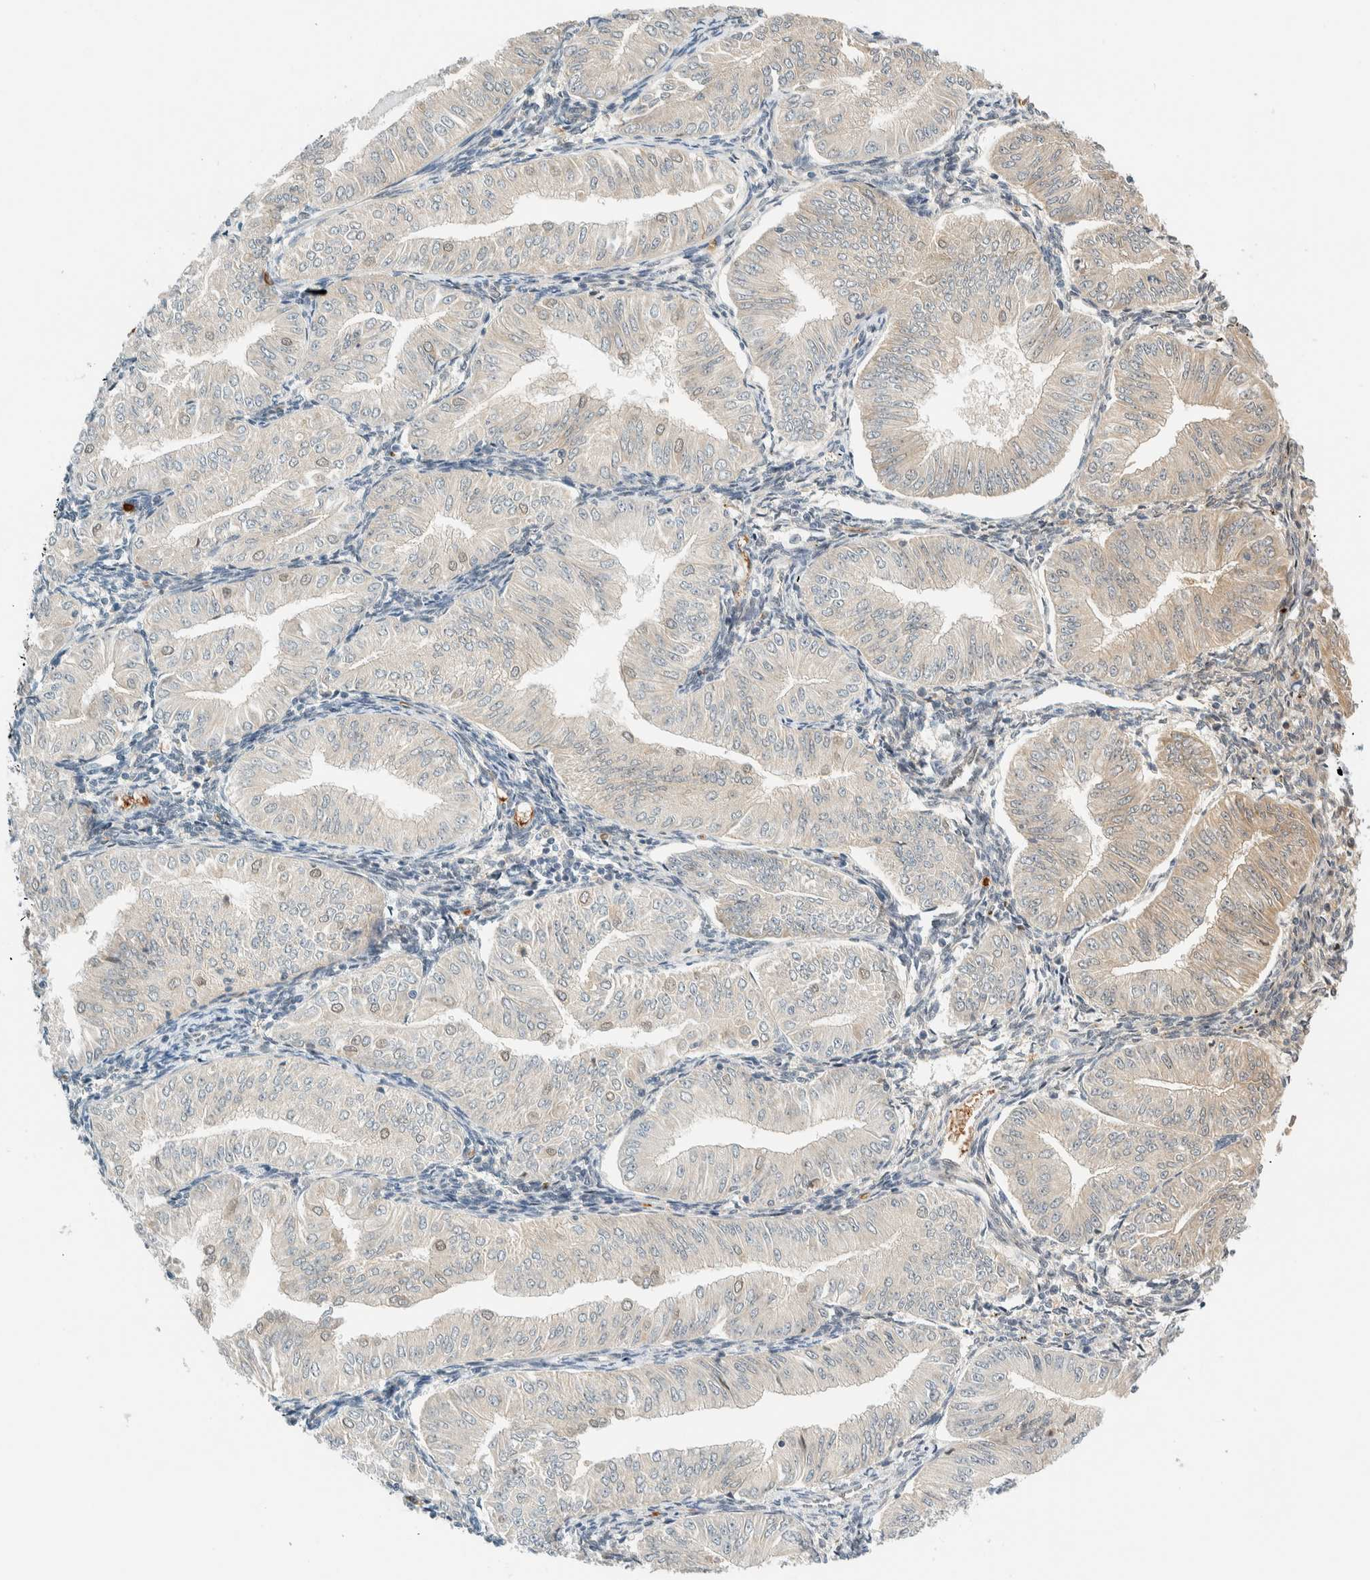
{"staining": {"intensity": "weak", "quantity": "25%-75%", "location": "cytoplasmic/membranous"}, "tissue": "endometrial cancer", "cell_type": "Tumor cells", "image_type": "cancer", "snomed": [{"axis": "morphology", "description": "Normal tissue, NOS"}, {"axis": "morphology", "description": "Adenocarcinoma, NOS"}, {"axis": "topography", "description": "Endometrium"}], "caption": "DAB immunohistochemical staining of human adenocarcinoma (endometrial) reveals weak cytoplasmic/membranous protein staining in about 25%-75% of tumor cells.", "gene": "TSTD2", "patient": {"sex": "female", "age": 53}}